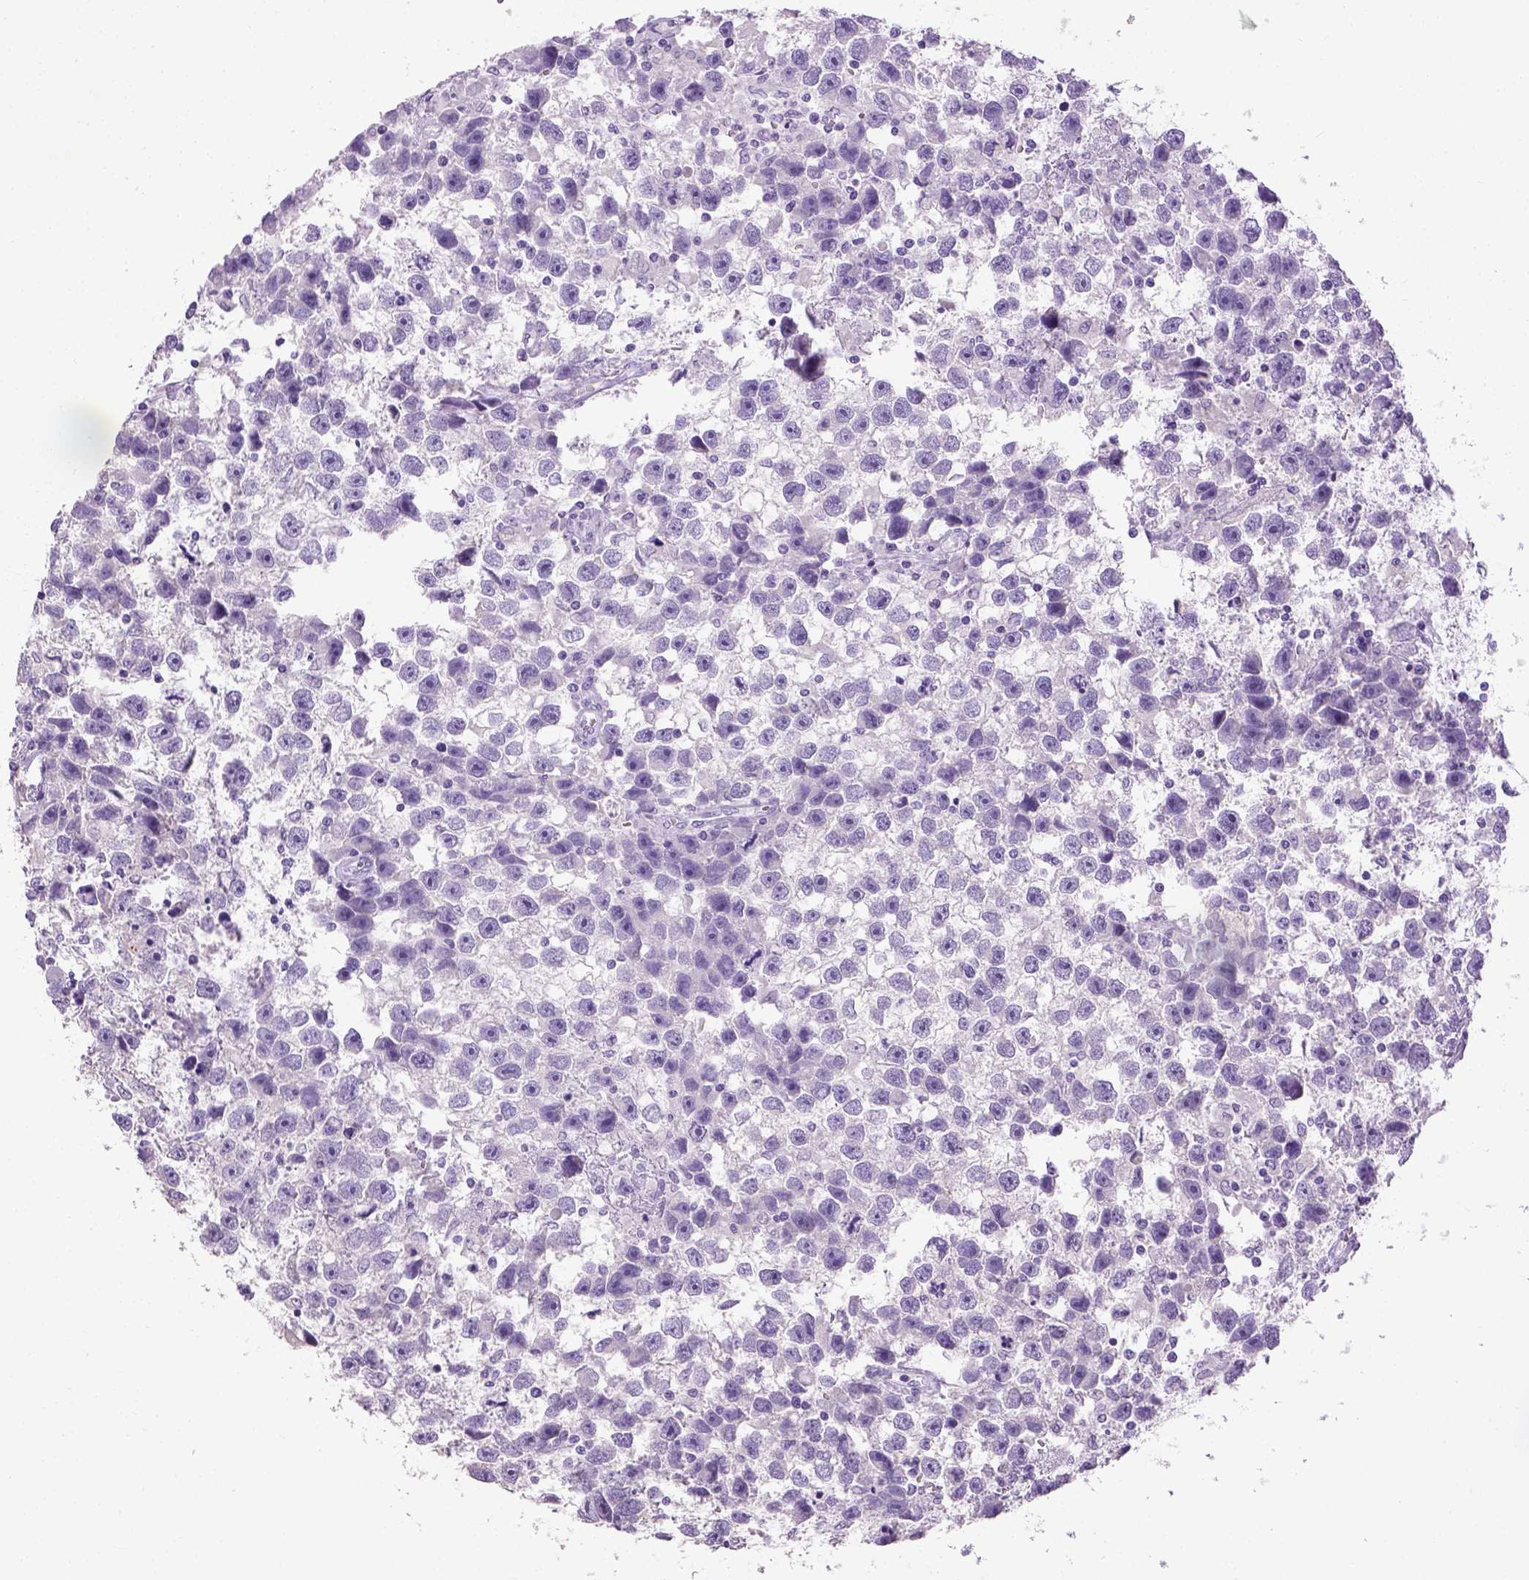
{"staining": {"intensity": "negative", "quantity": "none", "location": "none"}, "tissue": "testis cancer", "cell_type": "Tumor cells", "image_type": "cancer", "snomed": [{"axis": "morphology", "description": "Seminoma, NOS"}, {"axis": "topography", "description": "Testis"}], "caption": "Testis cancer (seminoma) was stained to show a protein in brown. There is no significant staining in tumor cells. (DAB immunohistochemistry (IHC) with hematoxylin counter stain).", "gene": "CYP24A1", "patient": {"sex": "male", "age": 43}}